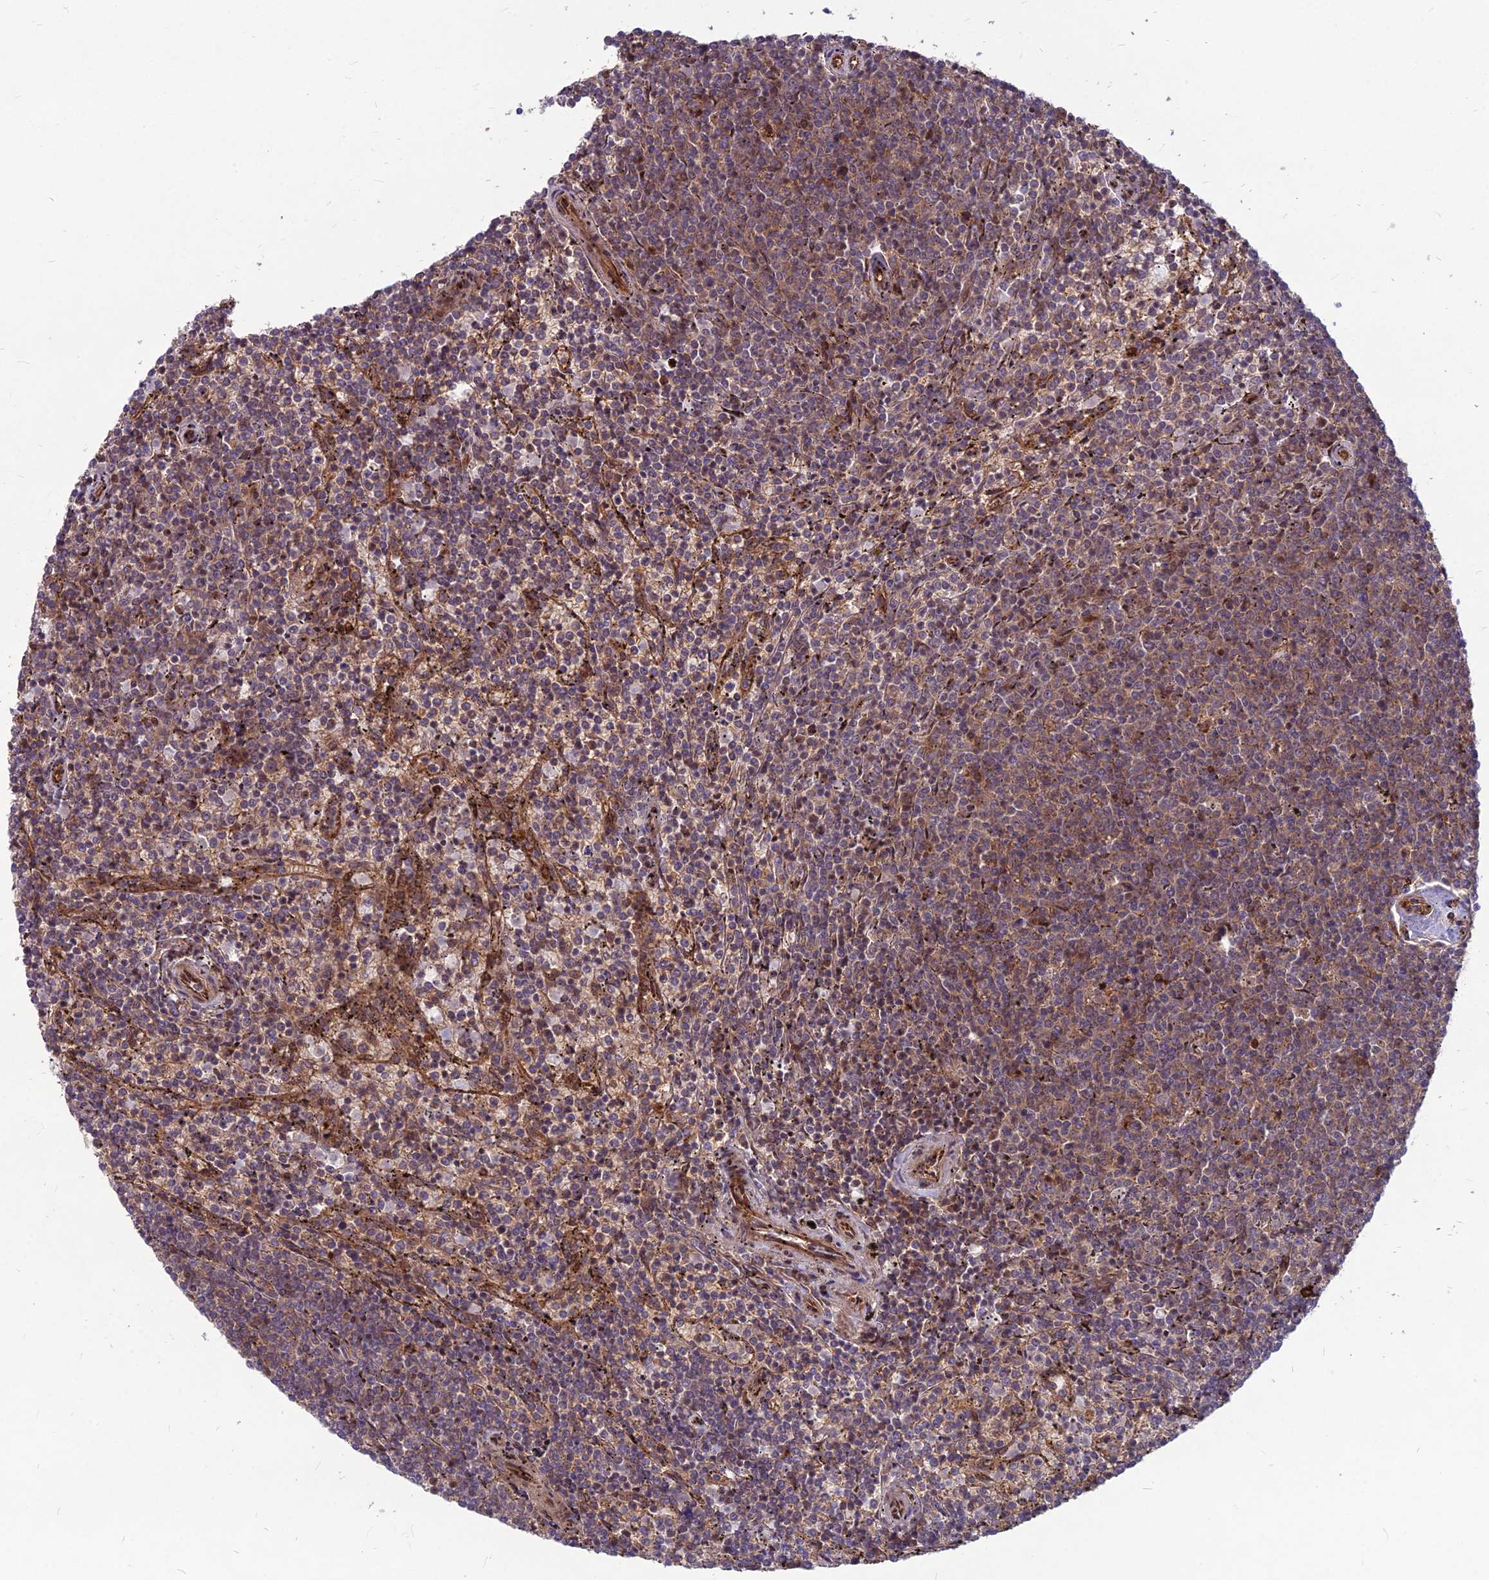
{"staining": {"intensity": "weak", "quantity": "<25%", "location": "cytoplasmic/membranous"}, "tissue": "lymphoma", "cell_type": "Tumor cells", "image_type": "cancer", "snomed": [{"axis": "morphology", "description": "Malignant lymphoma, non-Hodgkin's type, Low grade"}, {"axis": "topography", "description": "Spleen"}], "caption": "This is an IHC micrograph of human lymphoma. There is no expression in tumor cells.", "gene": "MFSD8", "patient": {"sex": "female", "age": 50}}